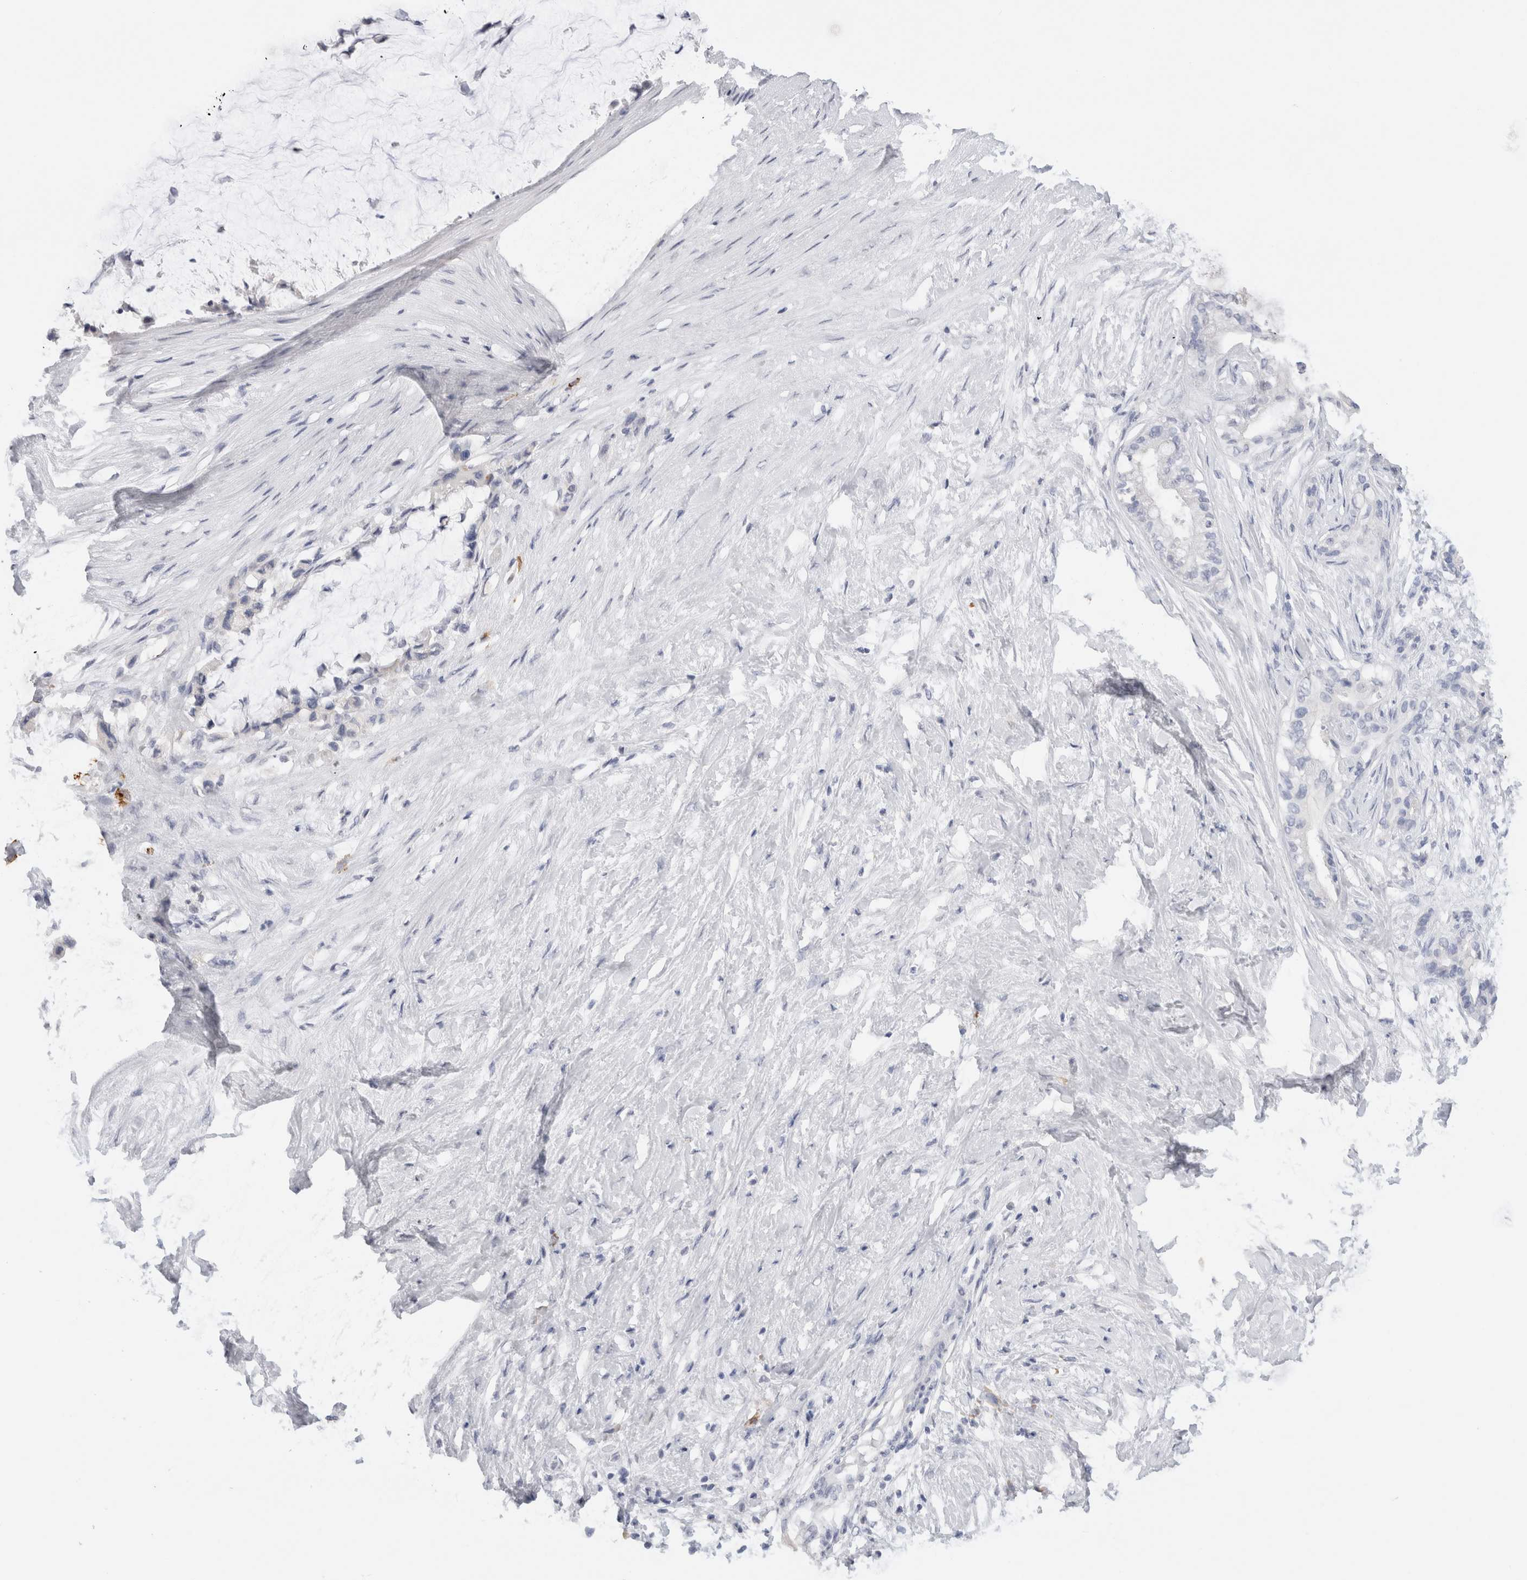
{"staining": {"intensity": "negative", "quantity": "none", "location": "none"}, "tissue": "pancreatic cancer", "cell_type": "Tumor cells", "image_type": "cancer", "snomed": [{"axis": "morphology", "description": "Adenocarcinoma, NOS"}, {"axis": "topography", "description": "Pancreas"}], "caption": "A photomicrograph of human adenocarcinoma (pancreatic) is negative for staining in tumor cells.", "gene": "LAMP3", "patient": {"sex": "male", "age": 41}}